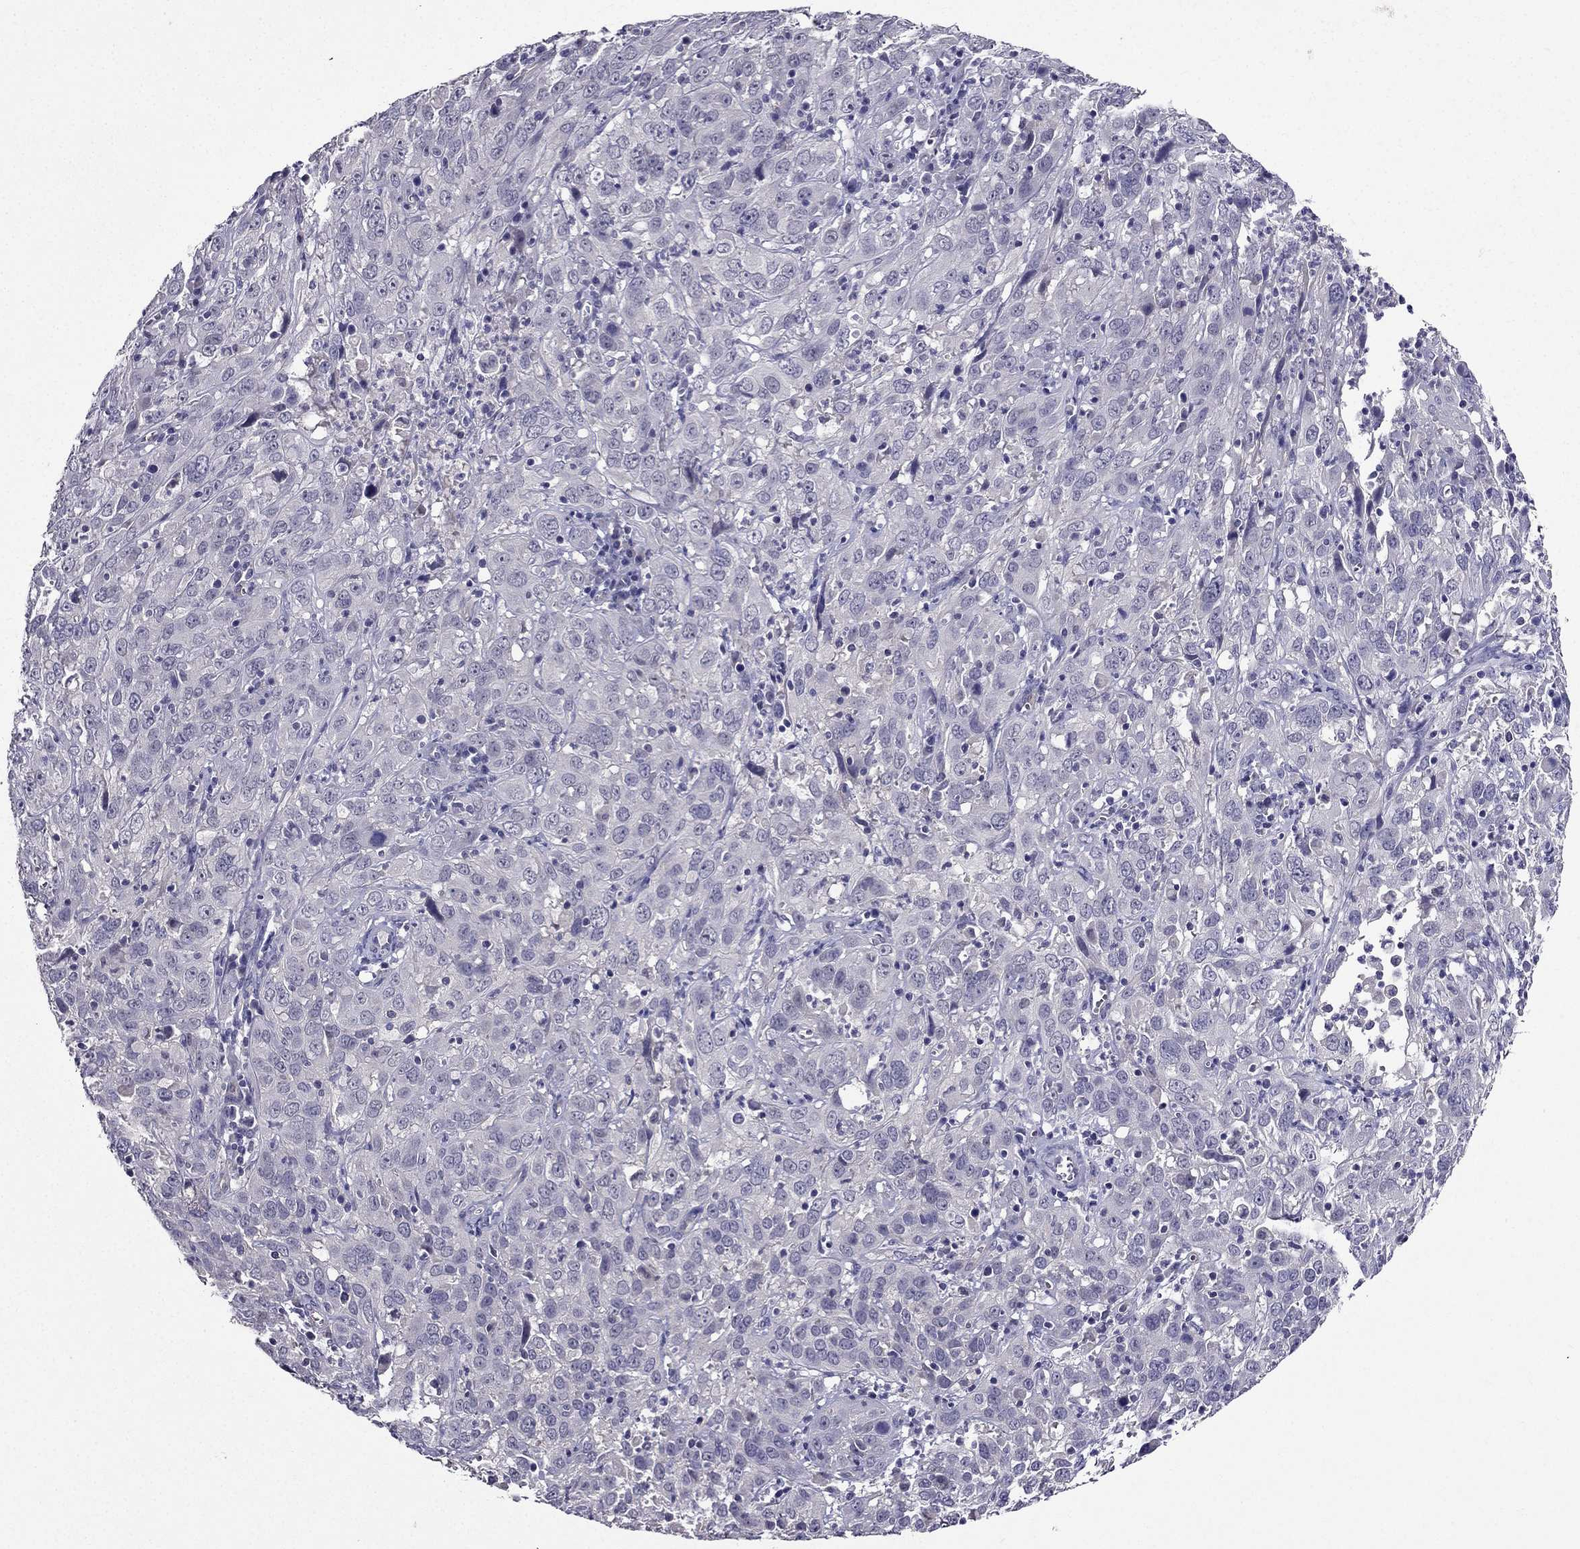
{"staining": {"intensity": "negative", "quantity": "none", "location": "none"}, "tissue": "cervical cancer", "cell_type": "Tumor cells", "image_type": "cancer", "snomed": [{"axis": "morphology", "description": "Squamous cell carcinoma, NOS"}, {"axis": "topography", "description": "Cervix"}], "caption": "DAB (3,3'-diaminobenzidine) immunohistochemical staining of cervical squamous cell carcinoma displays no significant expression in tumor cells.", "gene": "DUSP15", "patient": {"sex": "female", "age": 32}}